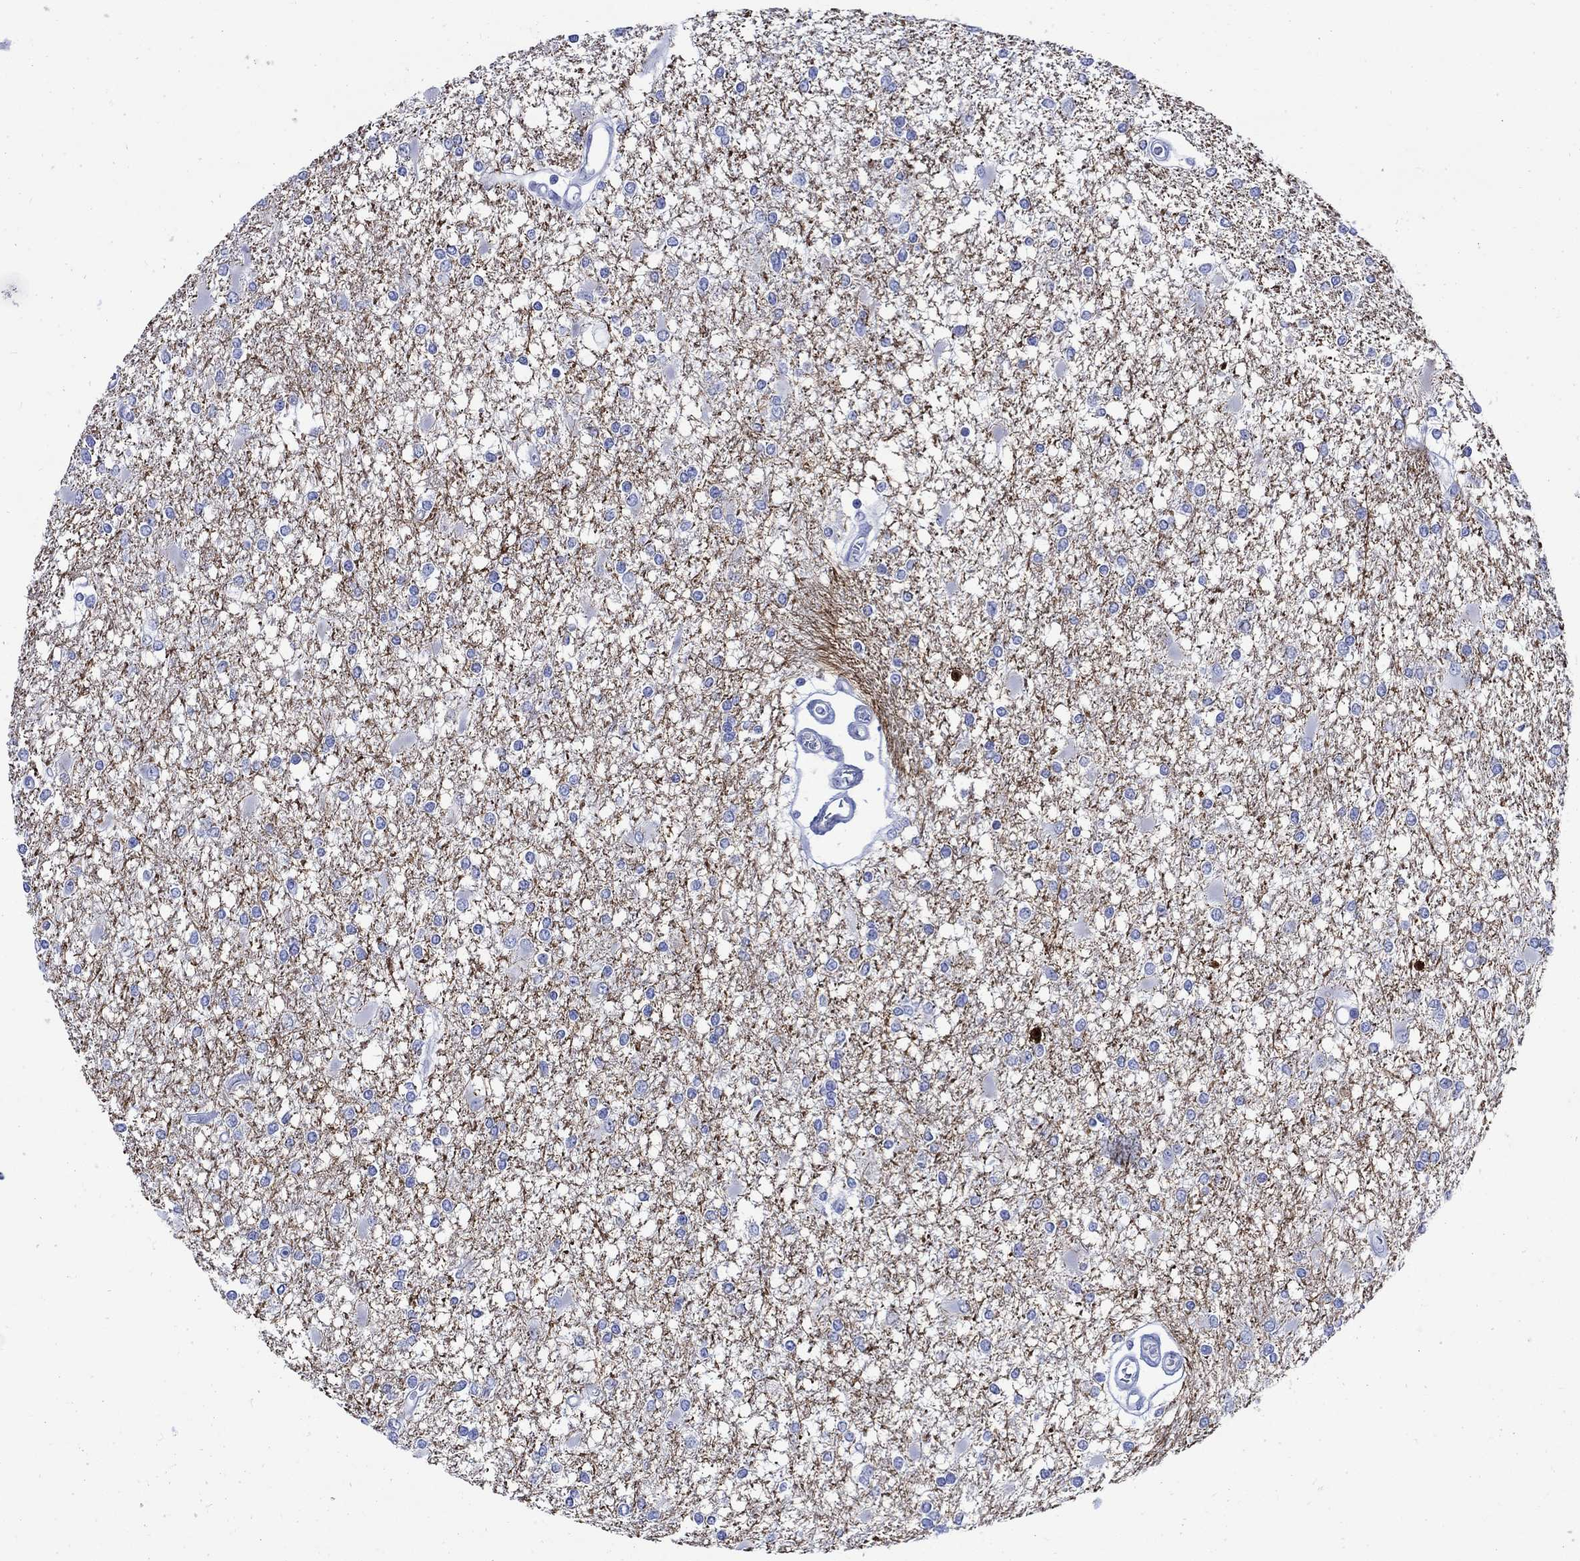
{"staining": {"intensity": "negative", "quantity": "none", "location": "none"}, "tissue": "glioma", "cell_type": "Tumor cells", "image_type": "cancer", "snomed": [{"axis": "morphology", "description": "Glioma, malignant, High grade"}, {"axis": "topography", "description": "Cerebral cortex"}], "caption": "DAB immunohistochemical staining of human glioma exhibits no significant staining in tumor cells. Nuclei are stained in blue.", "gene": "CPLX2", "patient": {"sex": "male", "age": 79}}